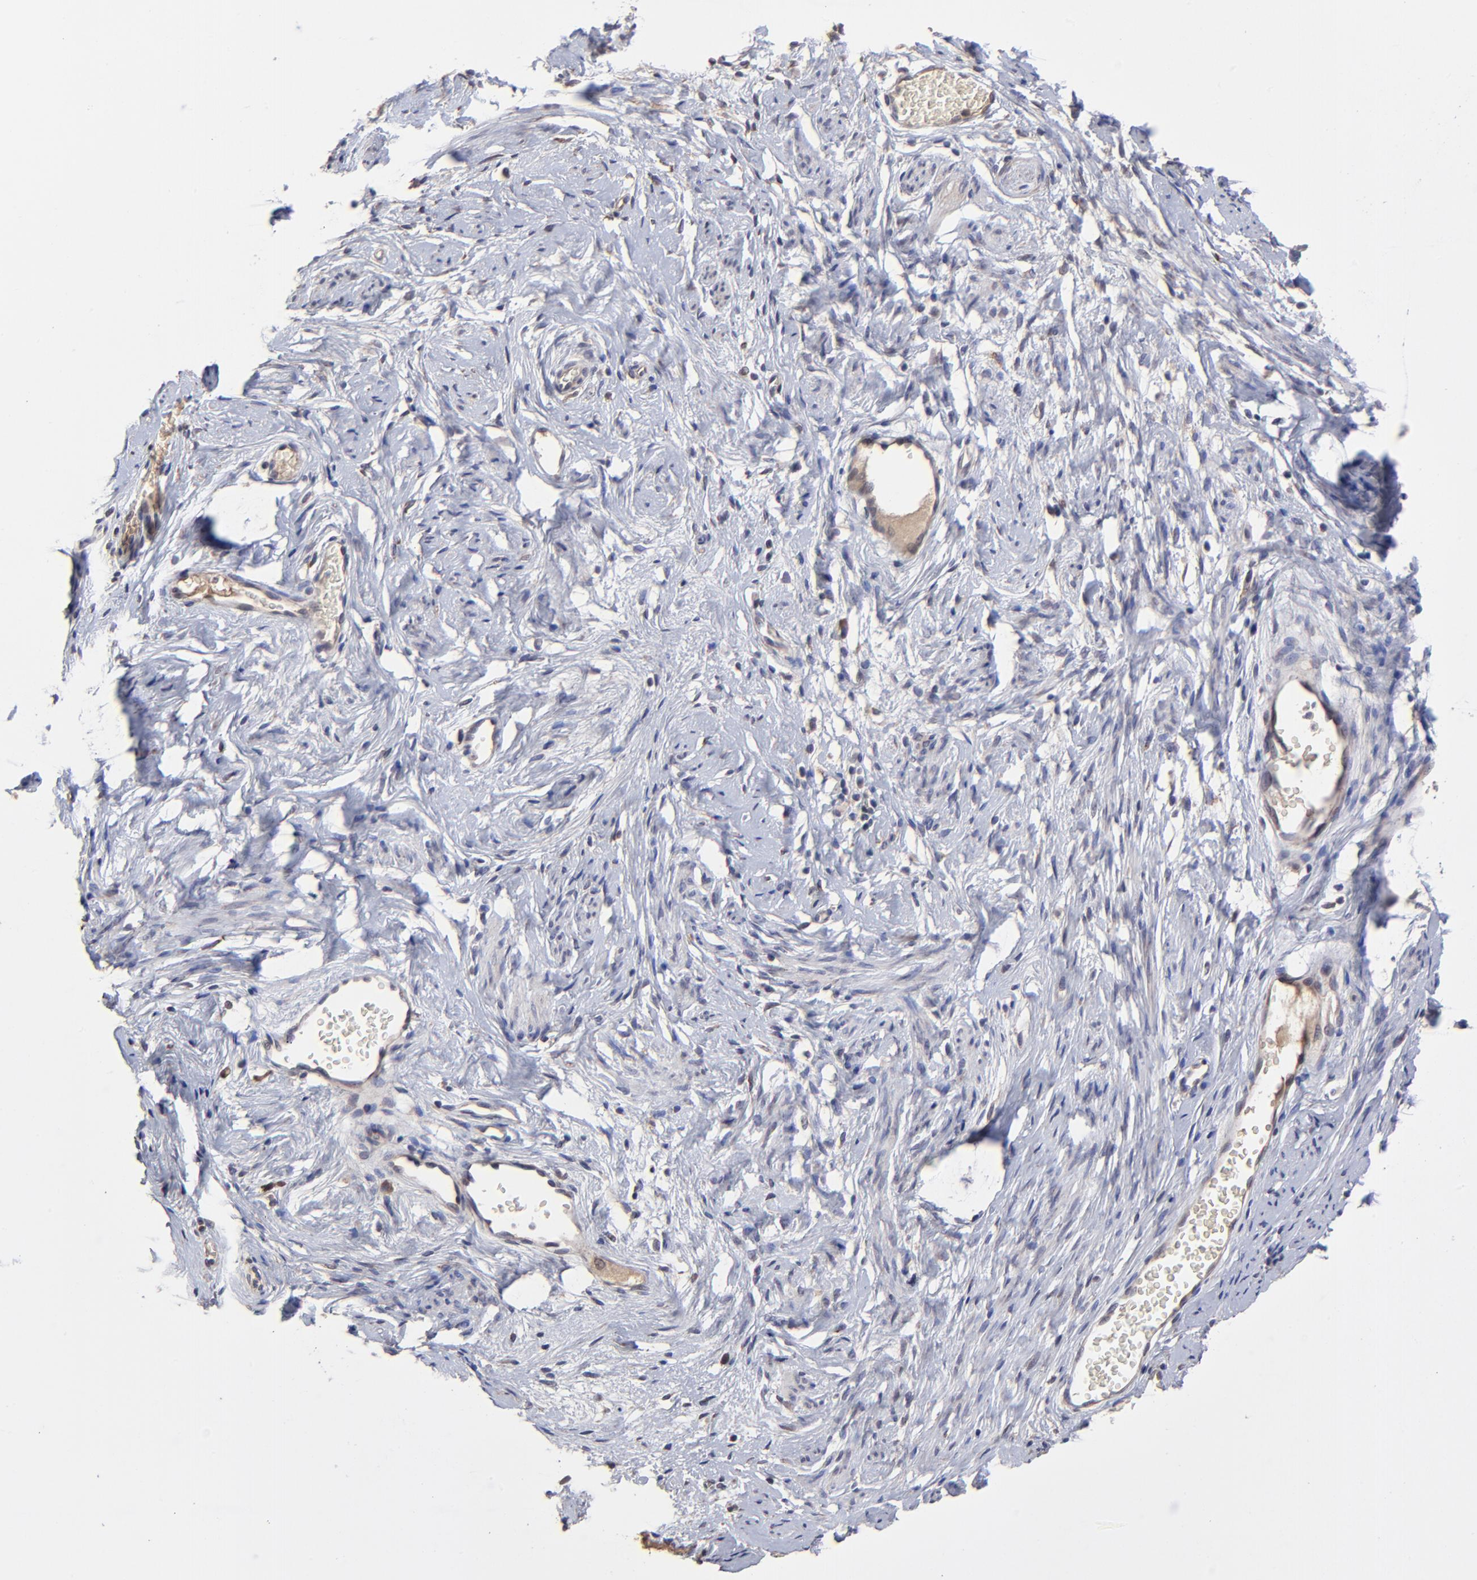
{"staining": {"intensity": "weak", "quantity": ">75%", "location": "cytoplasmic/membranous"}, "tissue": "cervical cancer", "cell_type": "Tumor cells", "image_type": "cancer", "snomed": [{"axis": "morphology", "description": "Normal tissue, NOS"}, {"axis": "morphology", "description": "Squamous cell carcinoma, NOS"}, {"axis": "topography", "description": "Cervix"}], "caption": "The image exhibits staining of cervical cancer, revealing weak cytoplasmic/membranous protein expression (brown color) within tumor cells.", "gene": "CHL1", "patient": {"sex": "female", "age": 67}}